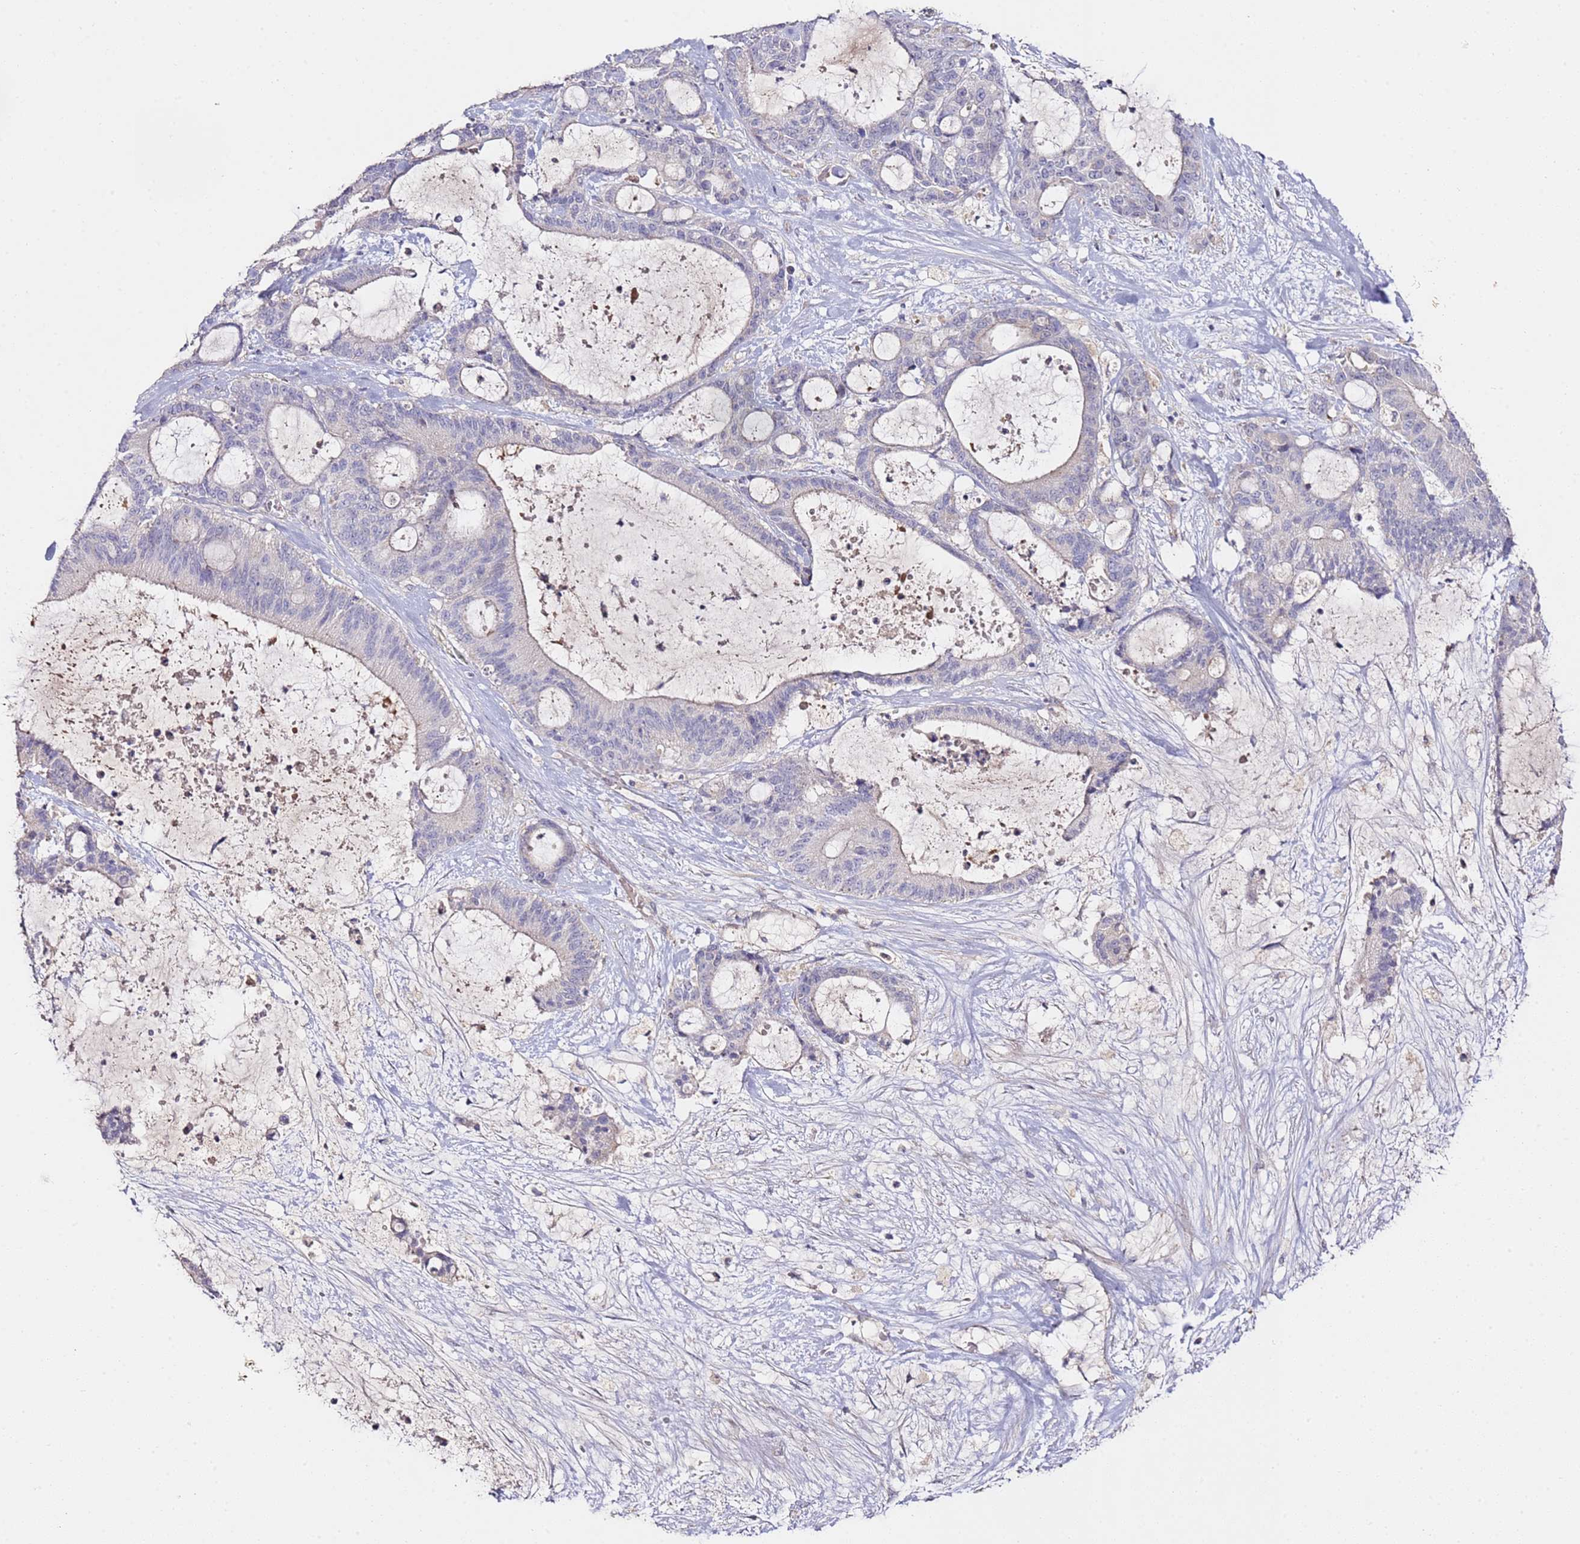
{"staining": {"intensity": "negative", "quantity": "none", "location": "none"}, "tissue": "liver cancer", "cell_type": "Tumor cells", "image_type": "cancer", "snomed": [{"axis": "morphology", "description": "Normal tissue, NOS"}, {"axis": "morphology", "description": "Cholangiocarcinoma"}, {"axis": "topography", "description": "Liver"}, {"axis": "topography", "description": "Peripheral nerve tissue"}], "caption": "Liver cholangiocarcinoma was stained to show a protein in brown. There is no significant expression in tumor cells.", "gene": "OR2B11", "patient": {"sex": "female", "age": 73}}